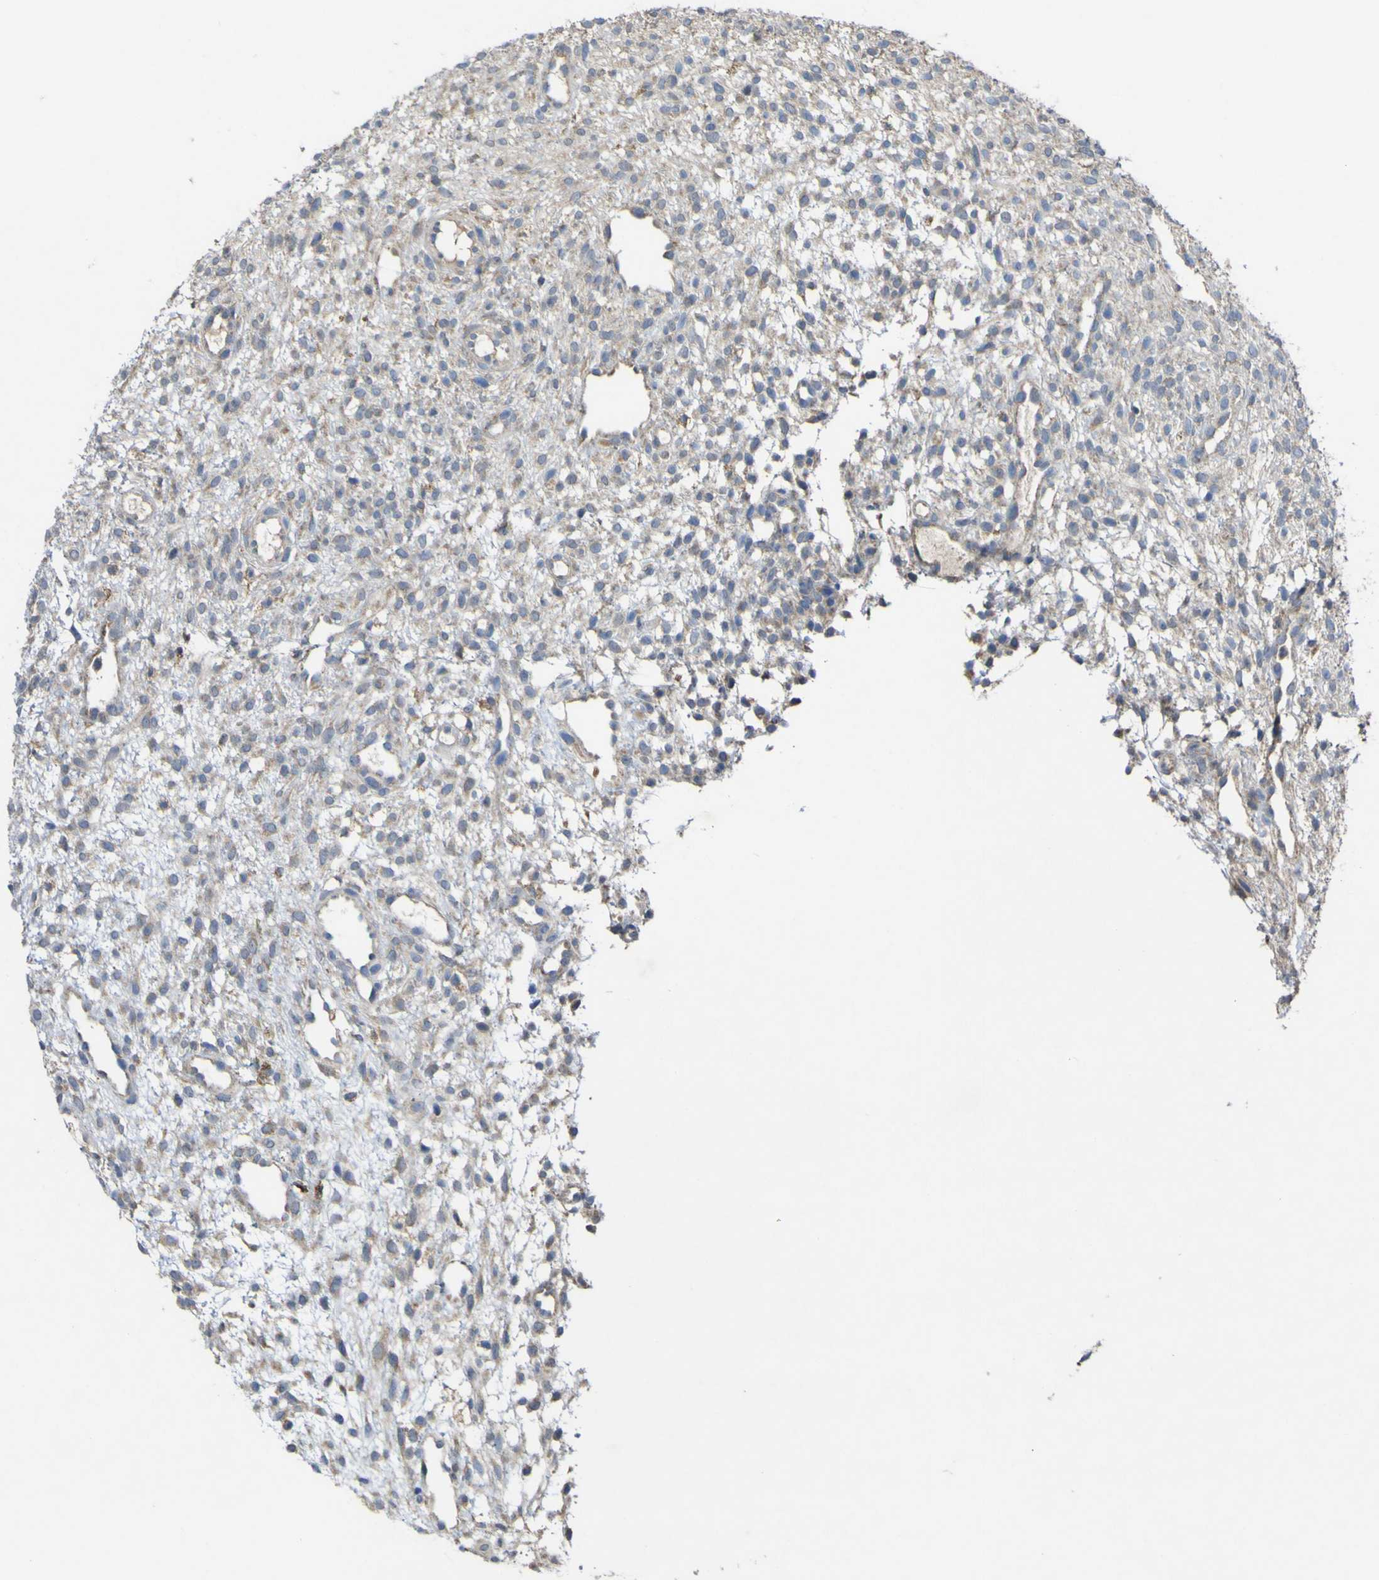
{"staining": {"intensity": "weak", "quantity": ">75%", "location": "cytoplasmic/membranous"}, "tissue": "ovary", "cell_type": "Follicle cells", "image_type": "normal", "snomed": [{"axis": "morphology", "description": "Normal tissue, NOS"}, {"axis": "morphology", "description": "Cyst, NOS"}, {"axis": "topography", "description": "Ovary"}], "caption": "Immunohistochemical staining of normal ovary displays >75% levels of weak cytoplasmic/membranous protein staining in about >75% of follicle cells. The staining was performed using DAB to visualize the protein expression in brown, while the nuclei were stained in blue with hematoxylin (Magnification: 20x).", "gene": "IRAK2", "patient": {"sex": "female", "age": 18}}